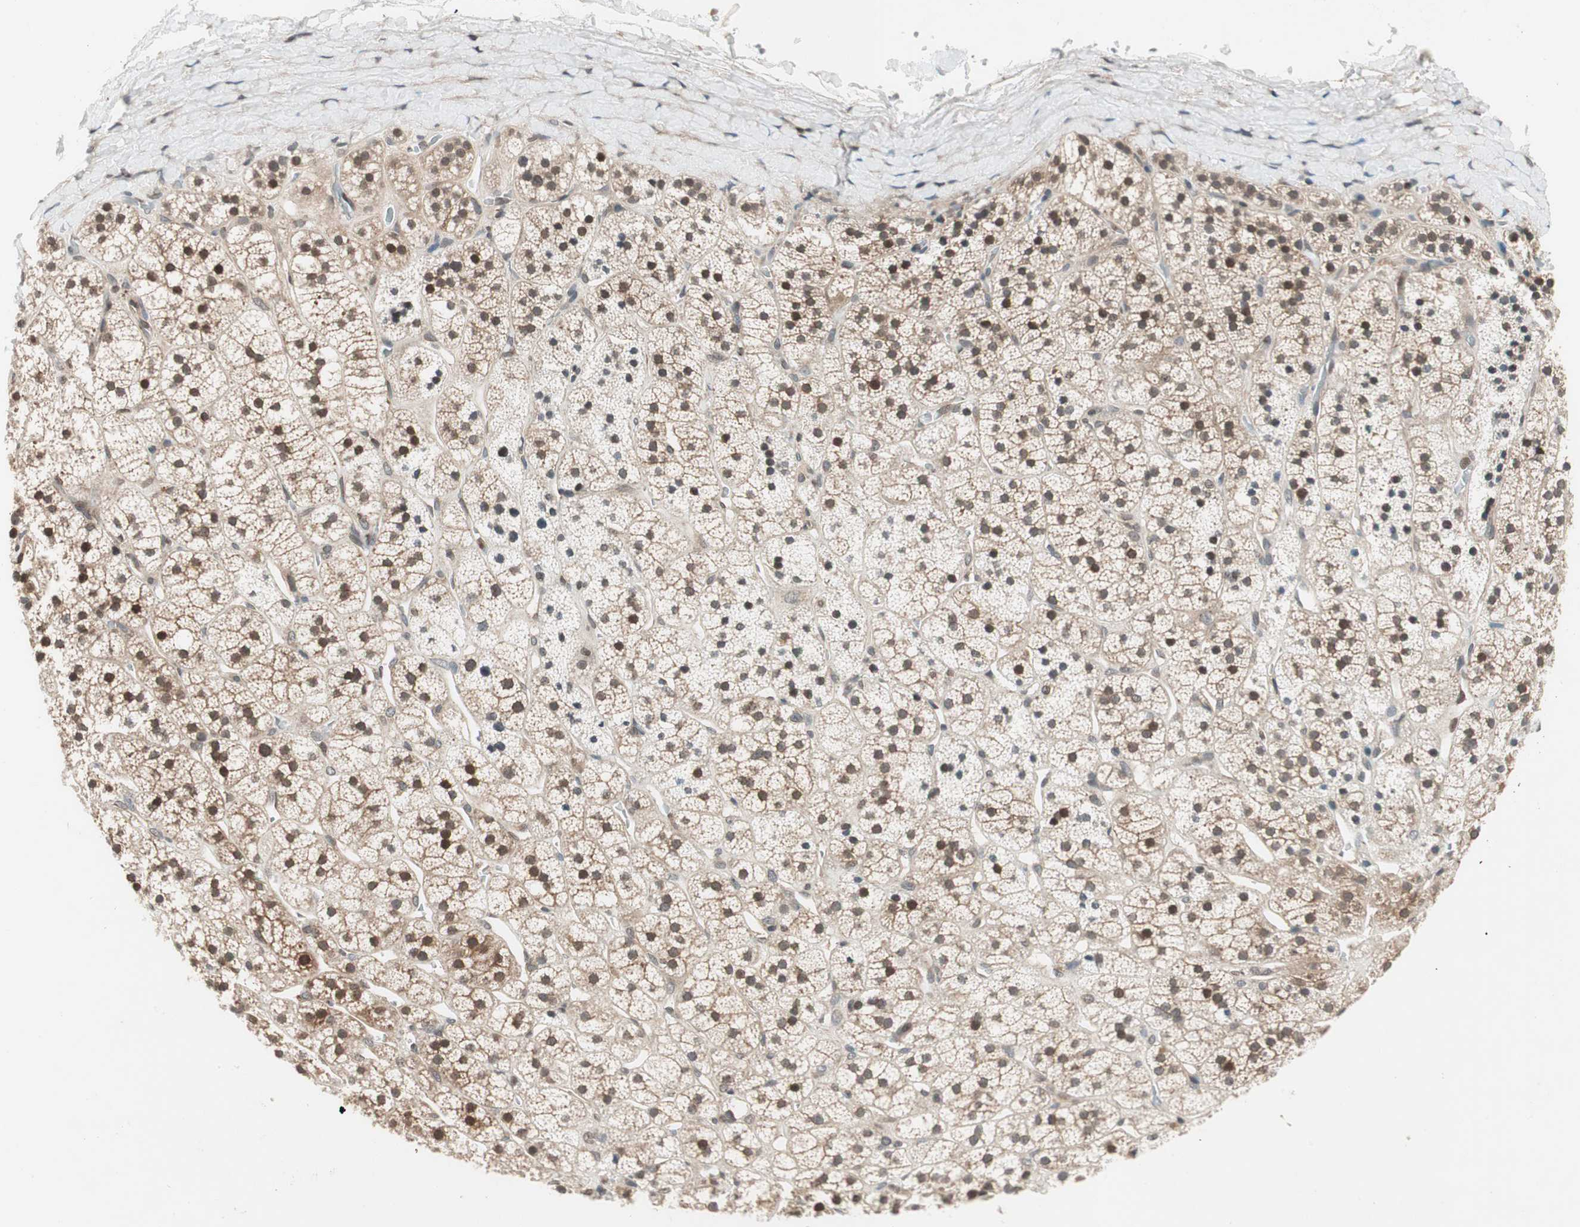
{"staining": {"intensity": "moderate", "quantity": "25%-75%", "location": "cytoplasmic/membranous"}, "tissue": "adrenal gland", "cell_type": "Glandular cells", "image_type": "normal", "snomed": [{"axis": "morphology", "description": "Normal tissue, NOS"}, {"axis": "topography", "description": "Adrenal gland"}], "caption": "Brown immunohistochemical staining in benign adrenal gland exhibits moderate cytoplasmic/membranous positivity in about 25%-75% of glandular cells.", "gene": "GCLM", "patient": {"sex": "male", "age": 56}}